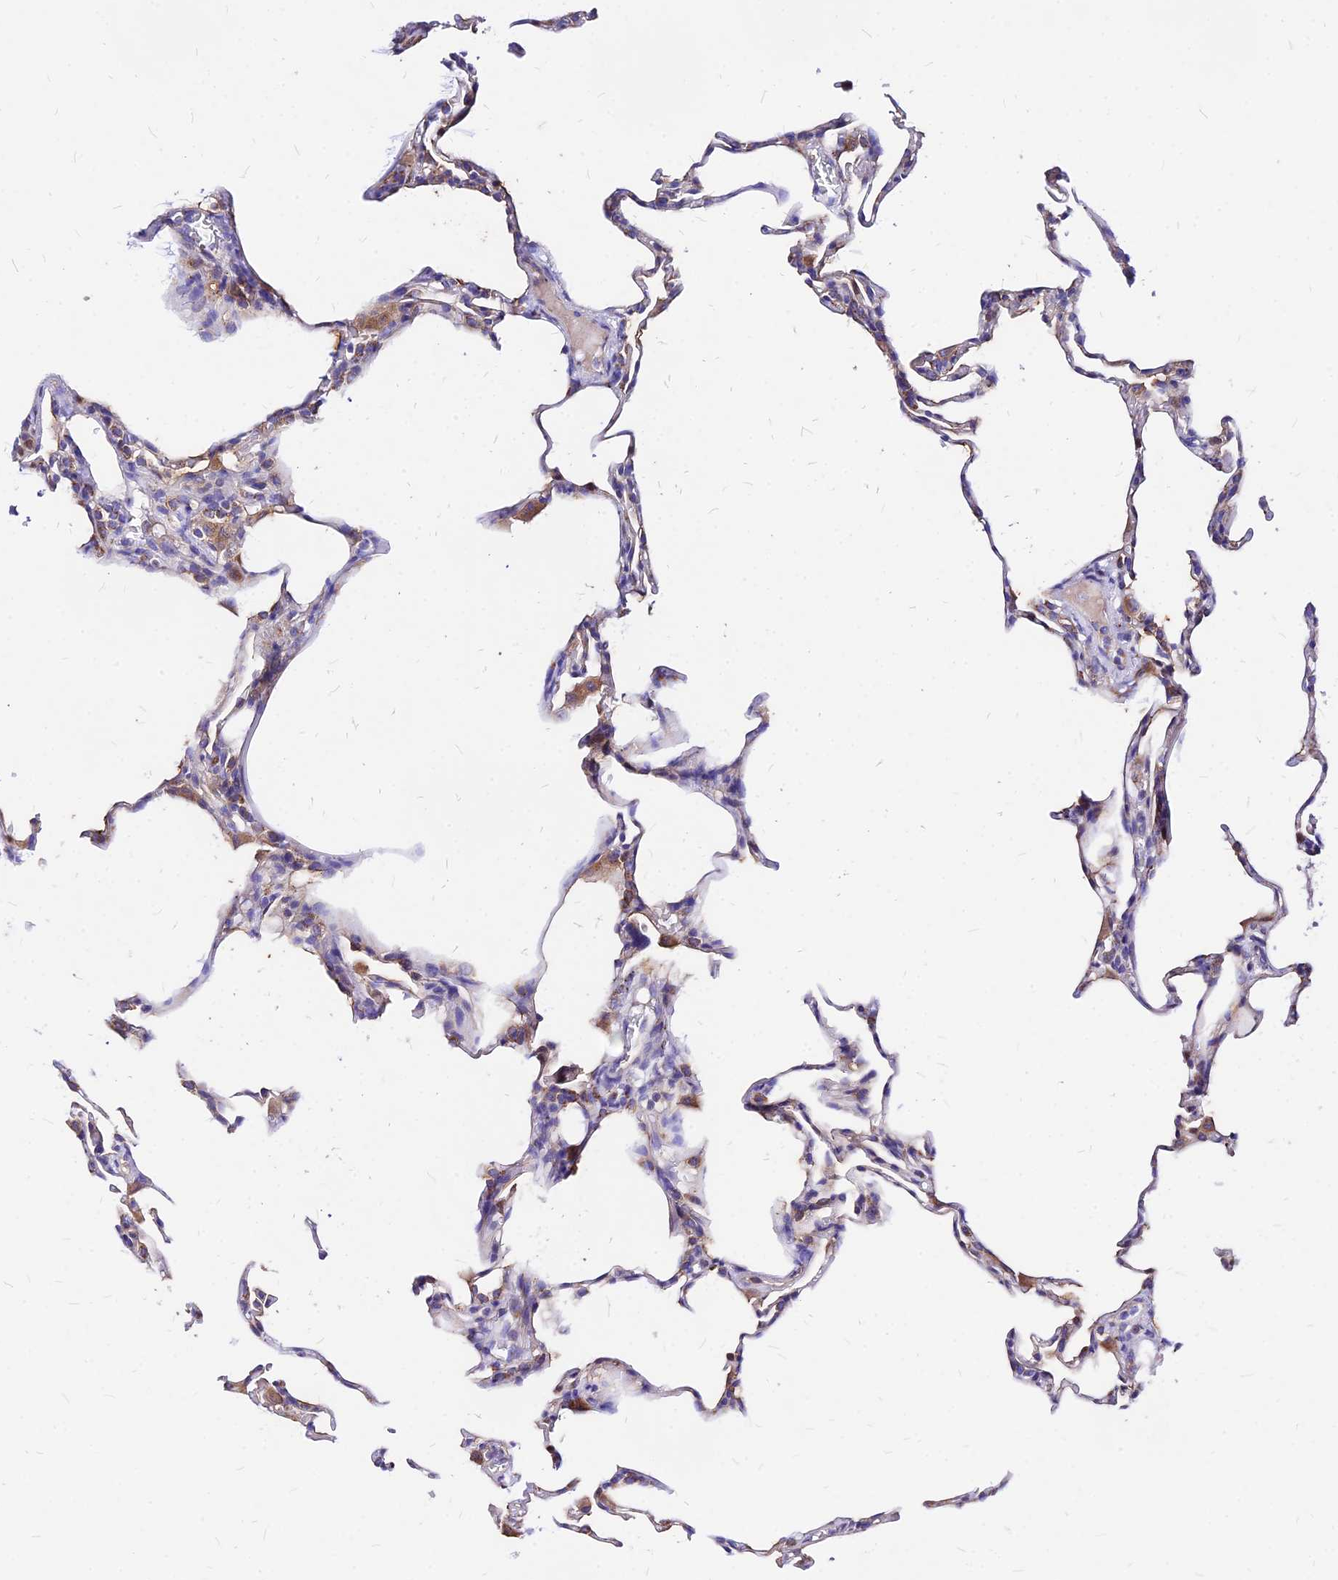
{"staining": {"intensity": "negative", "quantity": "none", "location": "none"}, "tissue": "lung", "cell_type": "Alveolar cells", "image_type": "normal", "snomed": [{"axis": "morphology", "description": "Normal tissue, NOS"}, {"axis": "topography", "description": "Lung"}], "caption": "Immunohistochemistry photomicrograph of normal lung: lung stained with DAB exhibits no significant protein staining in alveolar cells.", "gene": "MRPL3", "patient": {"sex": "male", "age": 20}}